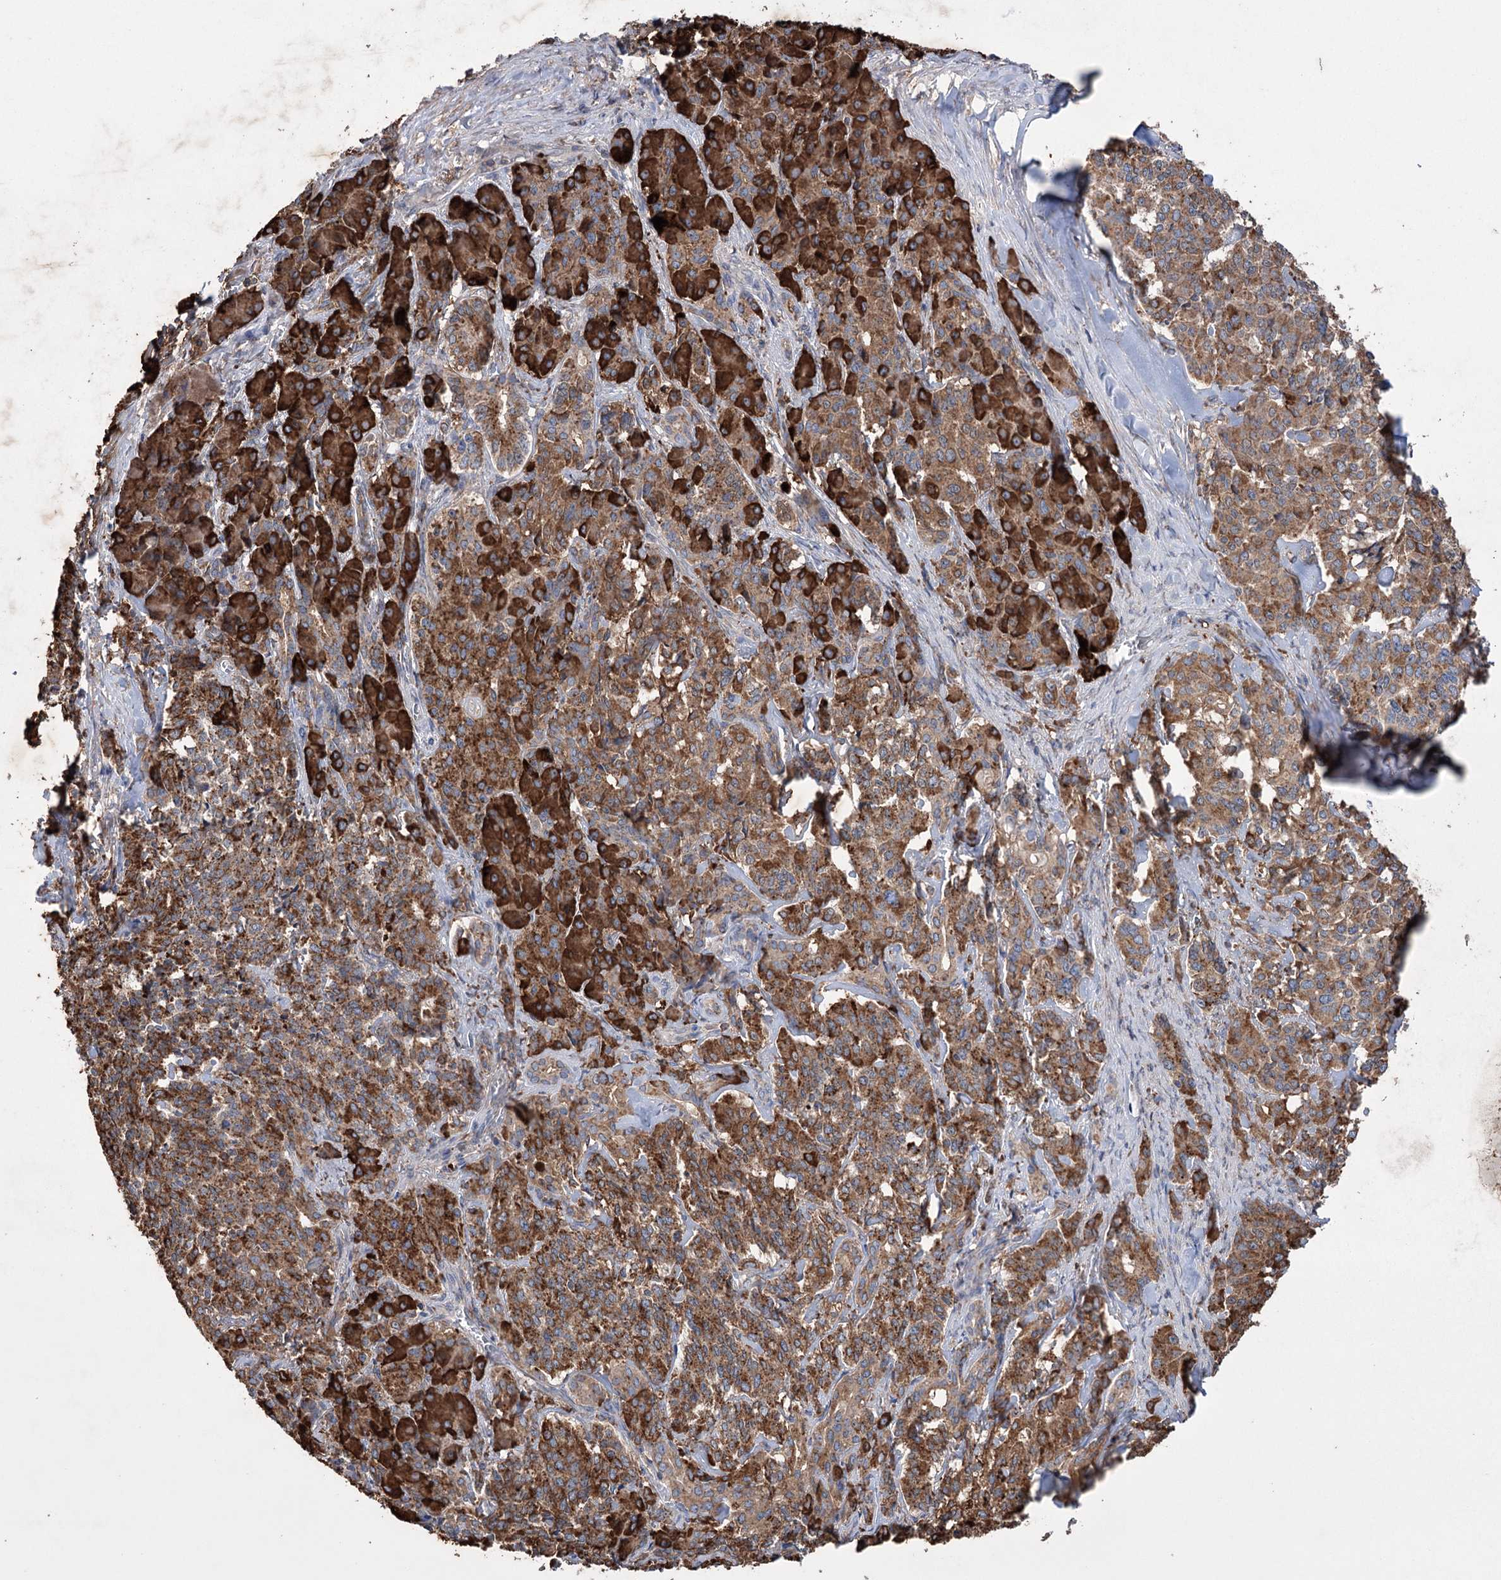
{"staining": {"intensity": "strong", "quantity": ">75%", "location": "cytoplasmic/membranous"}, "tissue": "pancreatic cancer", "cell_type": "Tumor cells", "image_type": "cancer", "snomed": [{"axis": "morphology", "description": "Adenocarcinoma, NOS"}, {"axis": "topography", "description": "Pancreas"}], "caption": "Tumor cells reveal high levels of strong cytoplasmic/membranous positivity in about >75% of cells in human pancreatic cancer (adenocarcinoma). The staining was performed using DAB (3,3'-diaminobenzidine) to visualize the protein expression in brown, while the nuclei were stained in blue with hematoxylin (Magnification: 20x).", "gene": "TRIM71", "patient": {"sex": "female", "age": 74}}